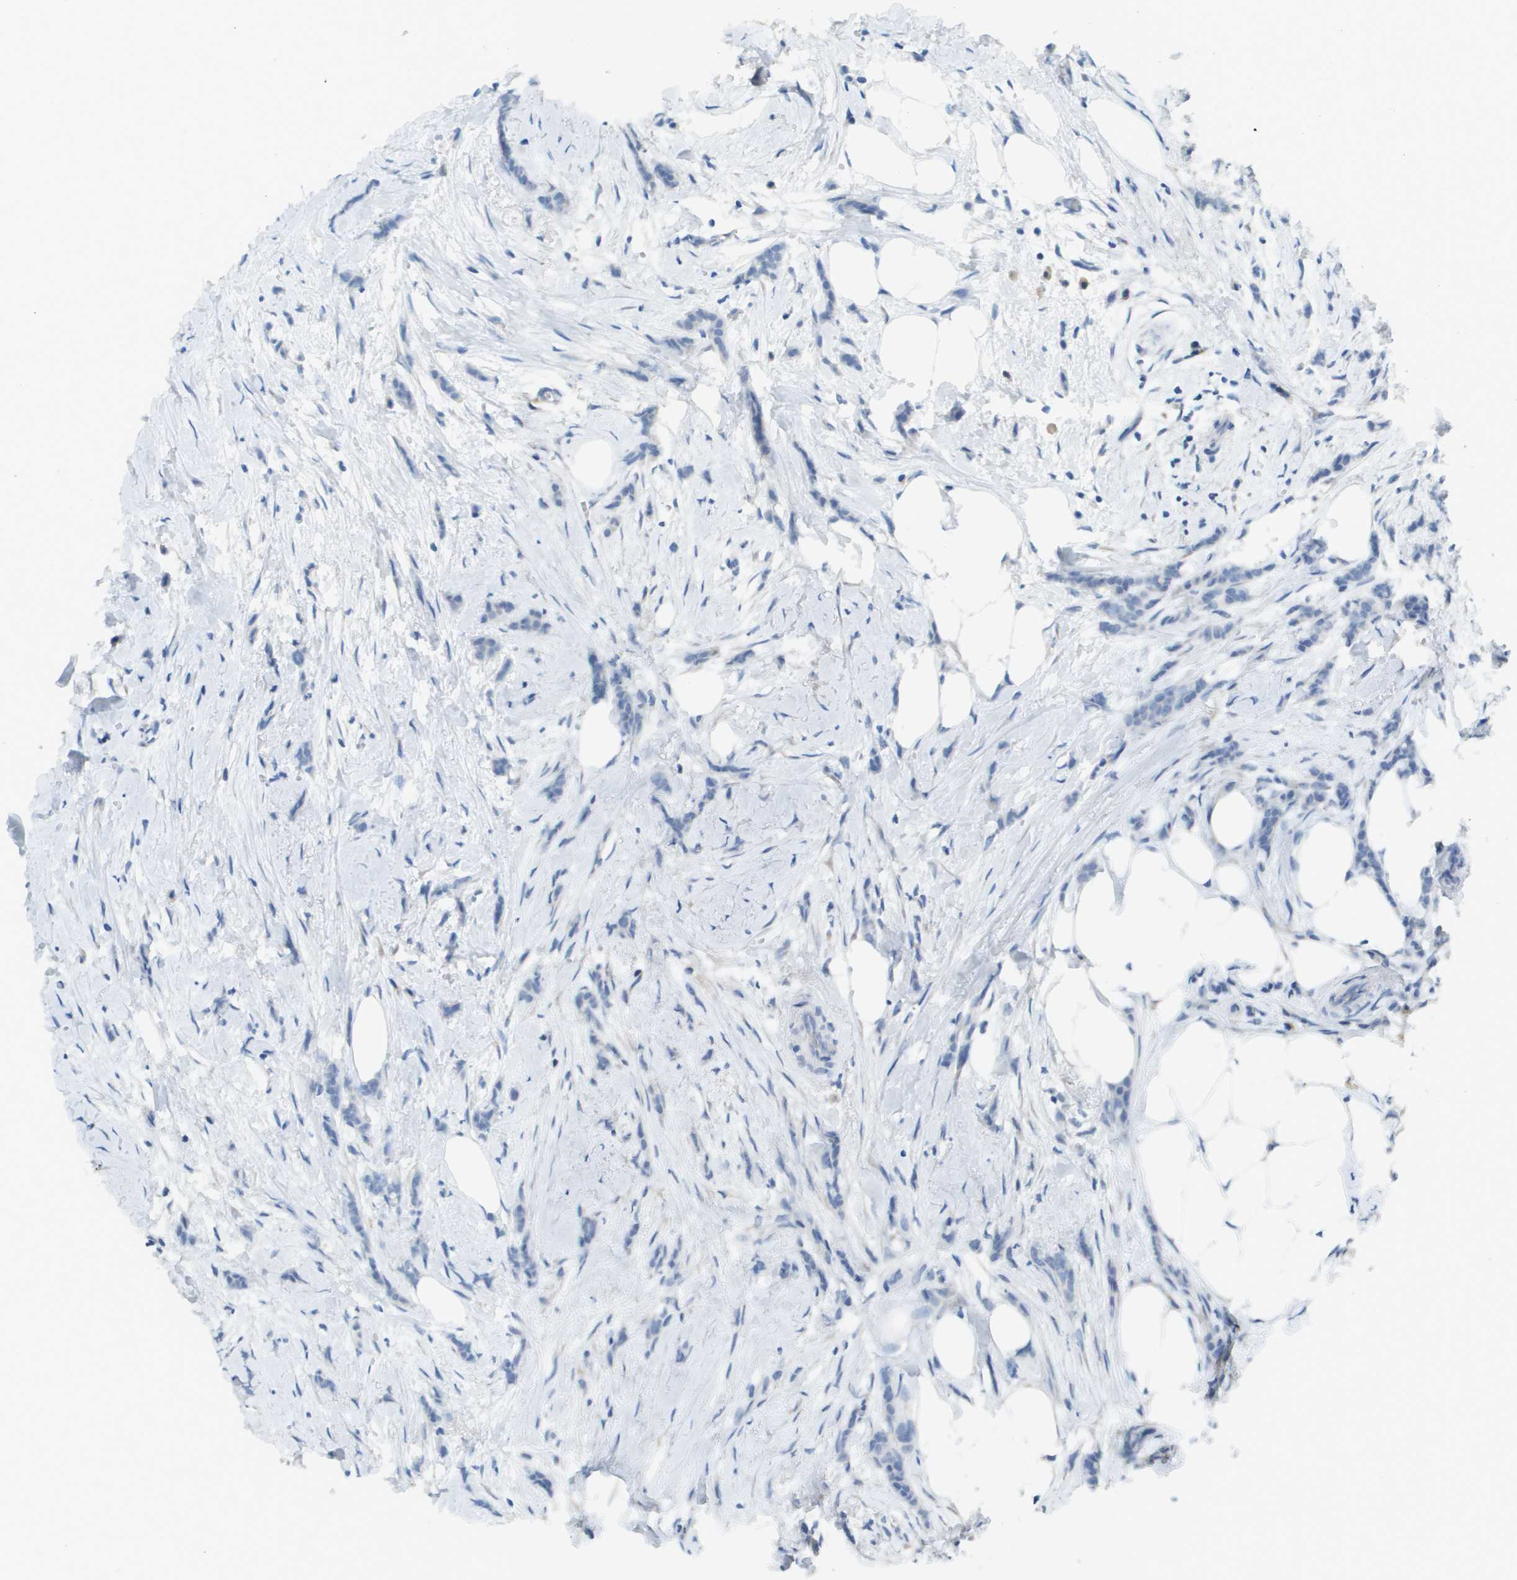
{"staining": {"intensity": "negative", "quantity": "none", "location": "none"}, "tissue": "breast cancer", "cell_type": "Tumor cells", "image_type": "cancer", "snomed": [{"axis": "morphology", "description": "Lobular carcinoma, in situ"}, {"axis": "morphology", "description": "Lobular carcinoma"}, {"axis": "topography", "description": "Breast"}], "caption": "Tumor cells are negative for protein expression in human breast lobular carcinoma.", "gene": "PTGDR2", "patient": {"sex": "female", "age": 41}}